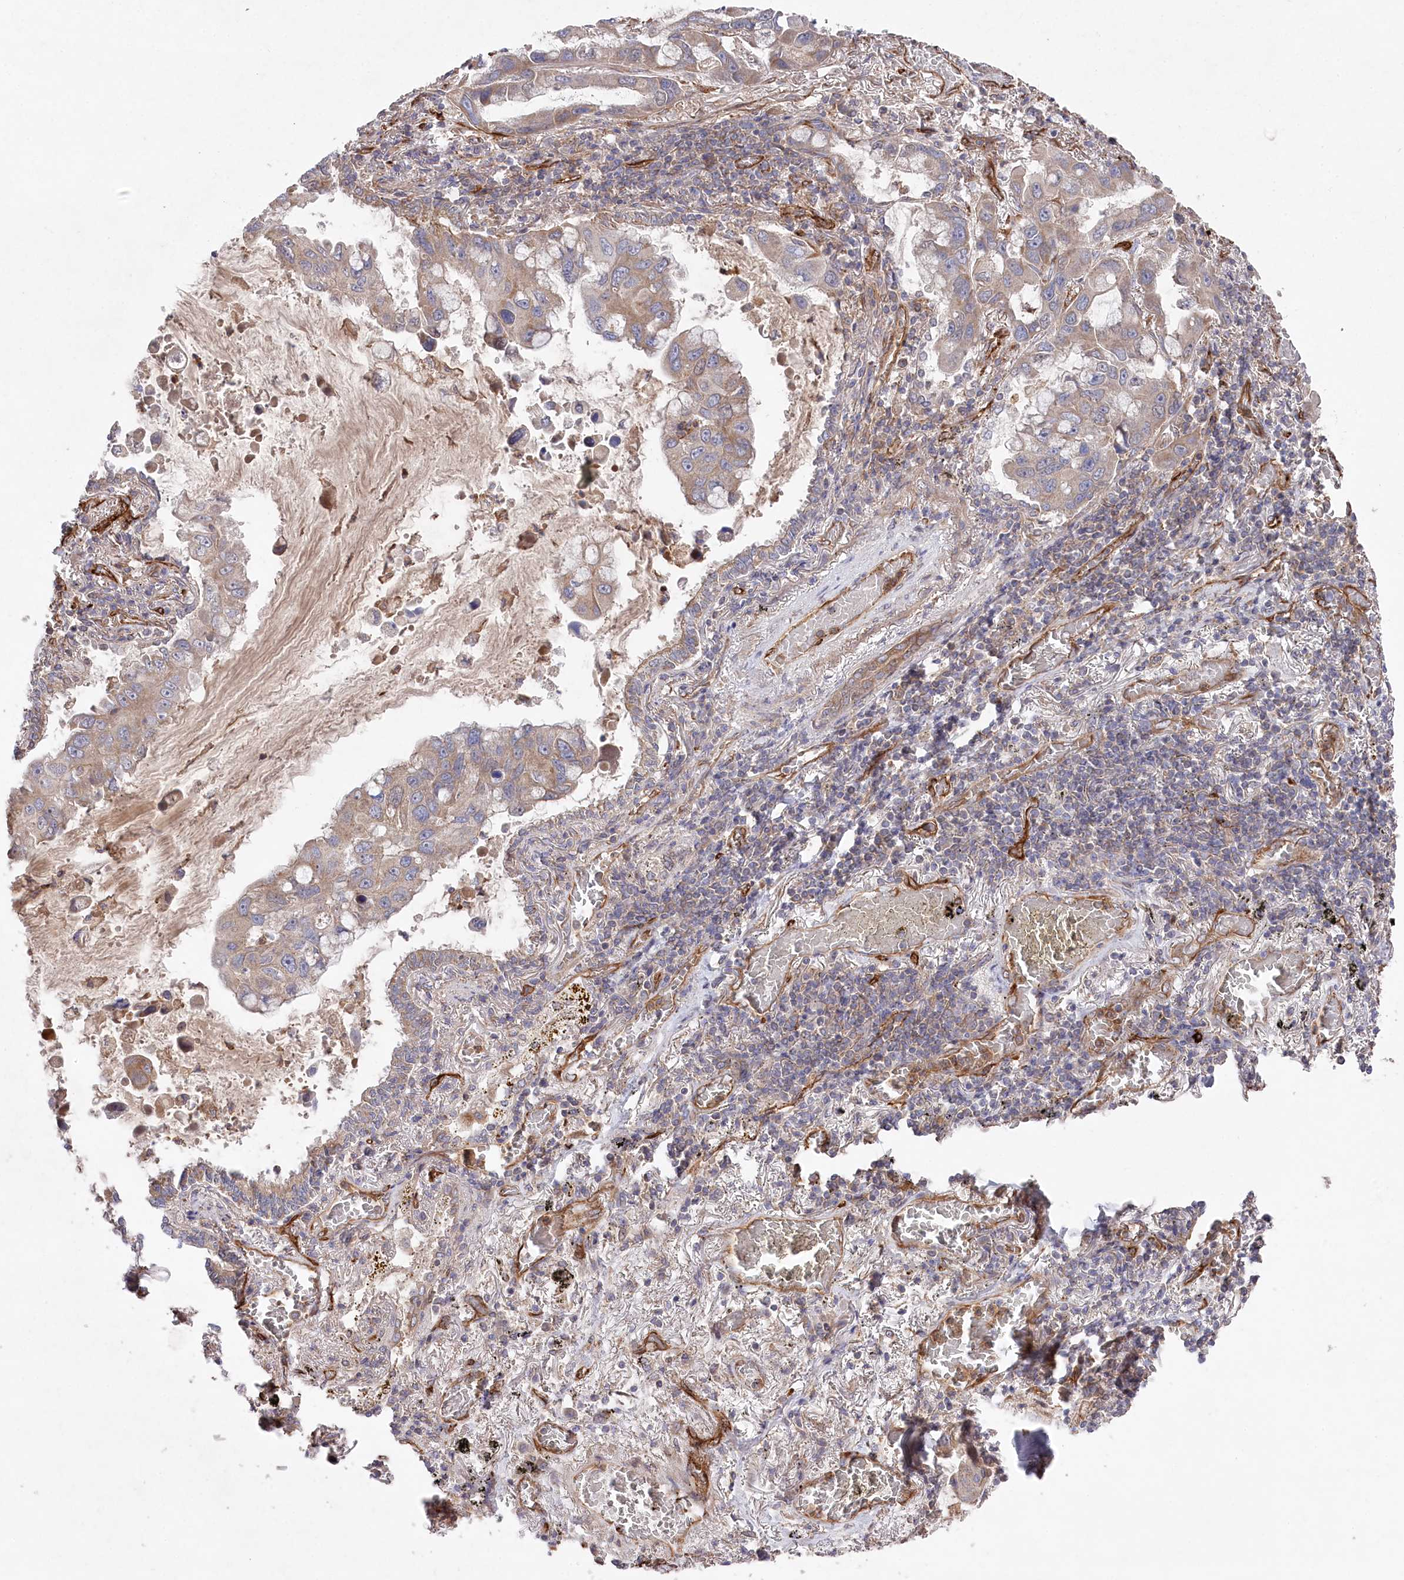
{"staining": {"intensity": "weak", "quantity": ">75%", "location": "cytoplasmic/membranous"}, "tissue": "lung cancer", "cell_type": "Tumor cells", "image_type": "cancer", "snomed": [{"axis": "morphology", "description": "Adenocarcinoma, NOS"}, {"axis": "topography", "description": "Lung"}], "caption": "This micrograph demonstrates lung cancer stained with immunohistochemistry (IHC) to label a protein in brown. The cytoplasmic/membranous of tumor cells show weak positivity for the protein. Nuclei are counter-stained blue.", "gene": "MTPAP", "patient": {"sex": "male", "age": 64}}